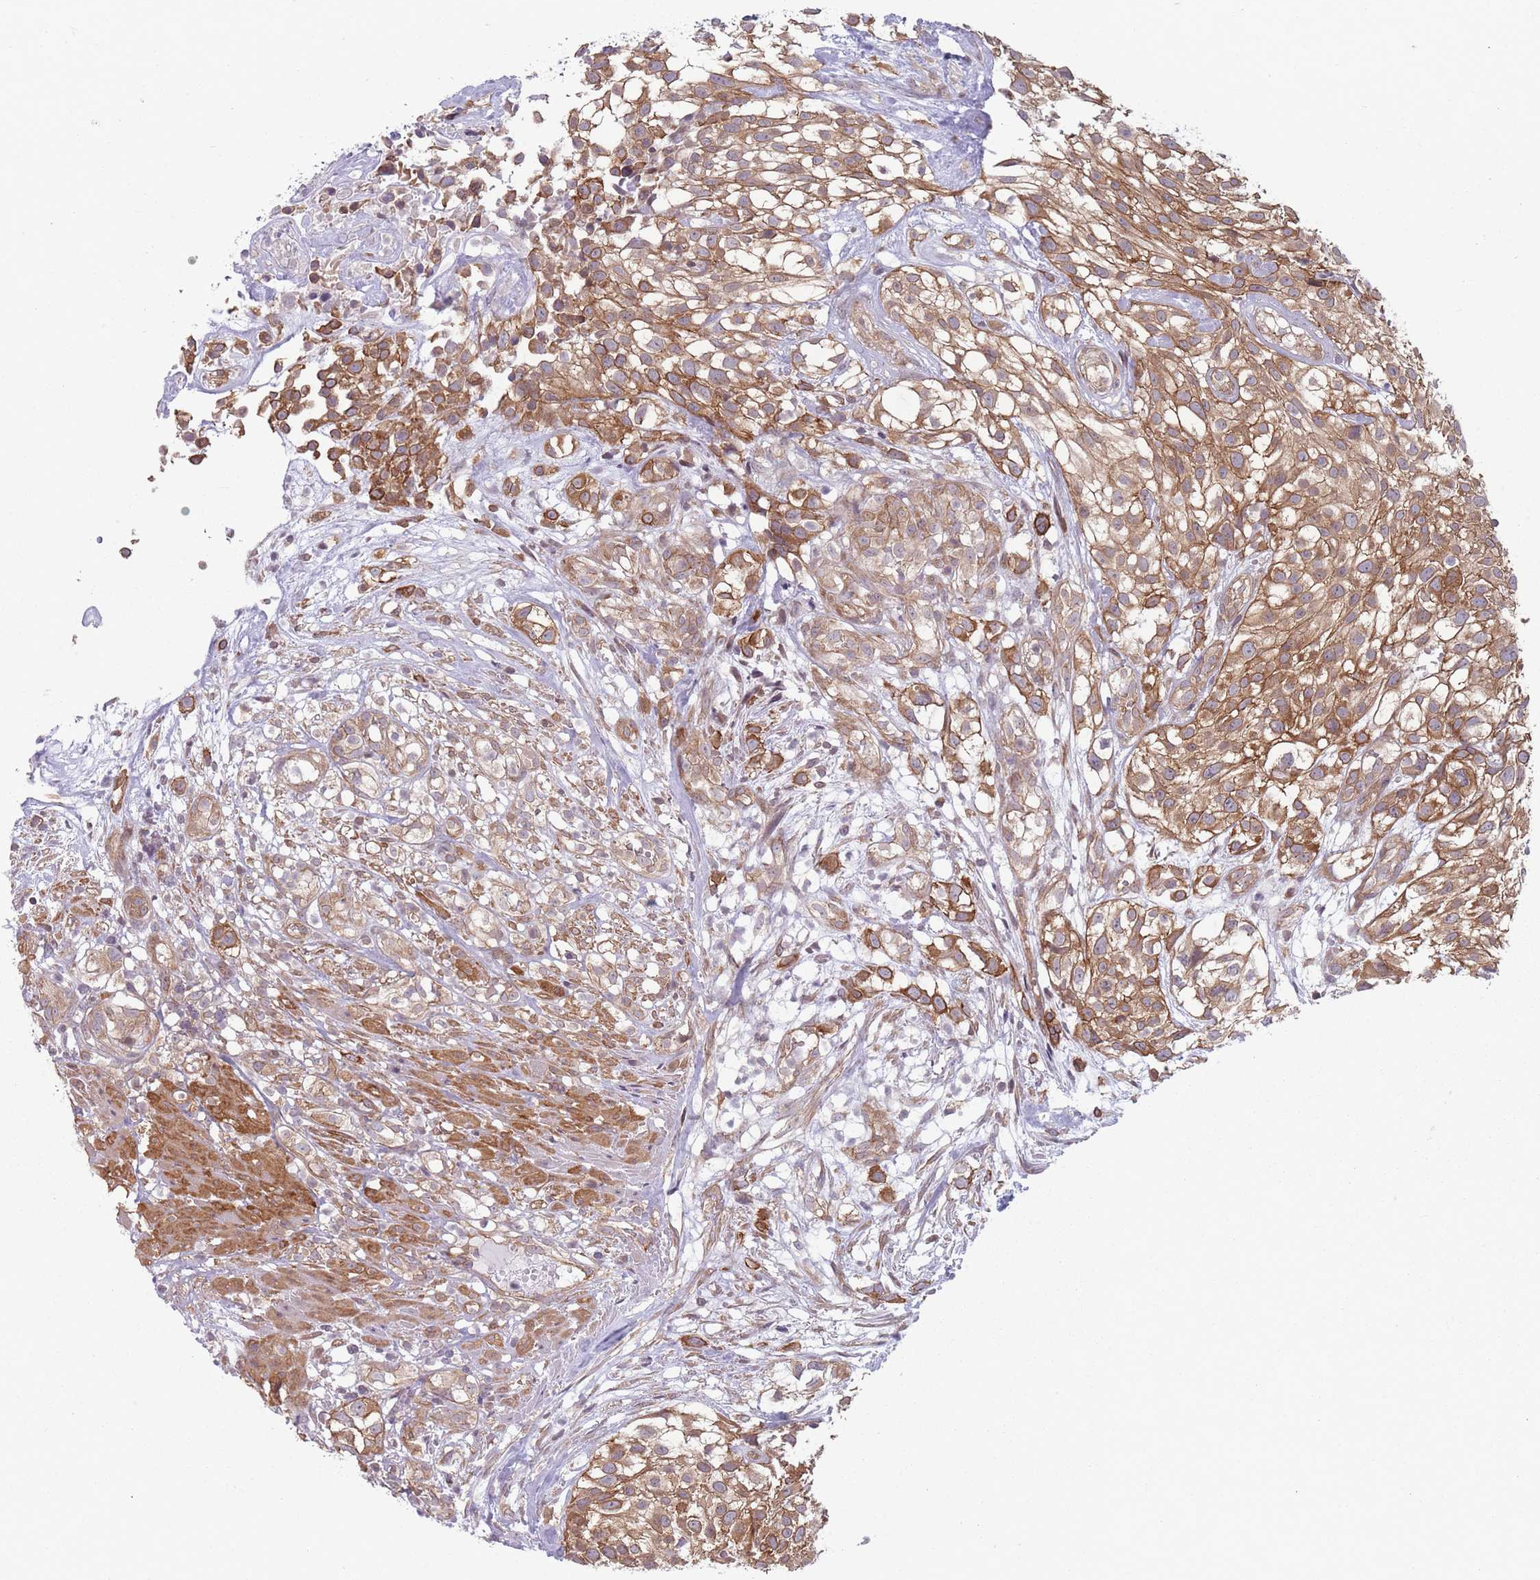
{"staining": {"intensity": "moderate", "quantity": ">75%", "location": "cytoplasmic/membranous"}, "tissue": "urothelial cancer", "cell_type": "Tumor cells", "image_type": "cancer", "snomed": [{"axis": "morphology", "description": "Urothelial carcinoma, High grade"}, {"axis": "topography", "description": "Urinary bladder"}], "caption": "Urothelial carcinoma (high-grade) stained with a brown dye shows moderate cytoplasmic/membranous positive expression in approximately >75% of tumor cells.", "gene": "VRK2", "patient": {"sex": "male", "age": 56}}